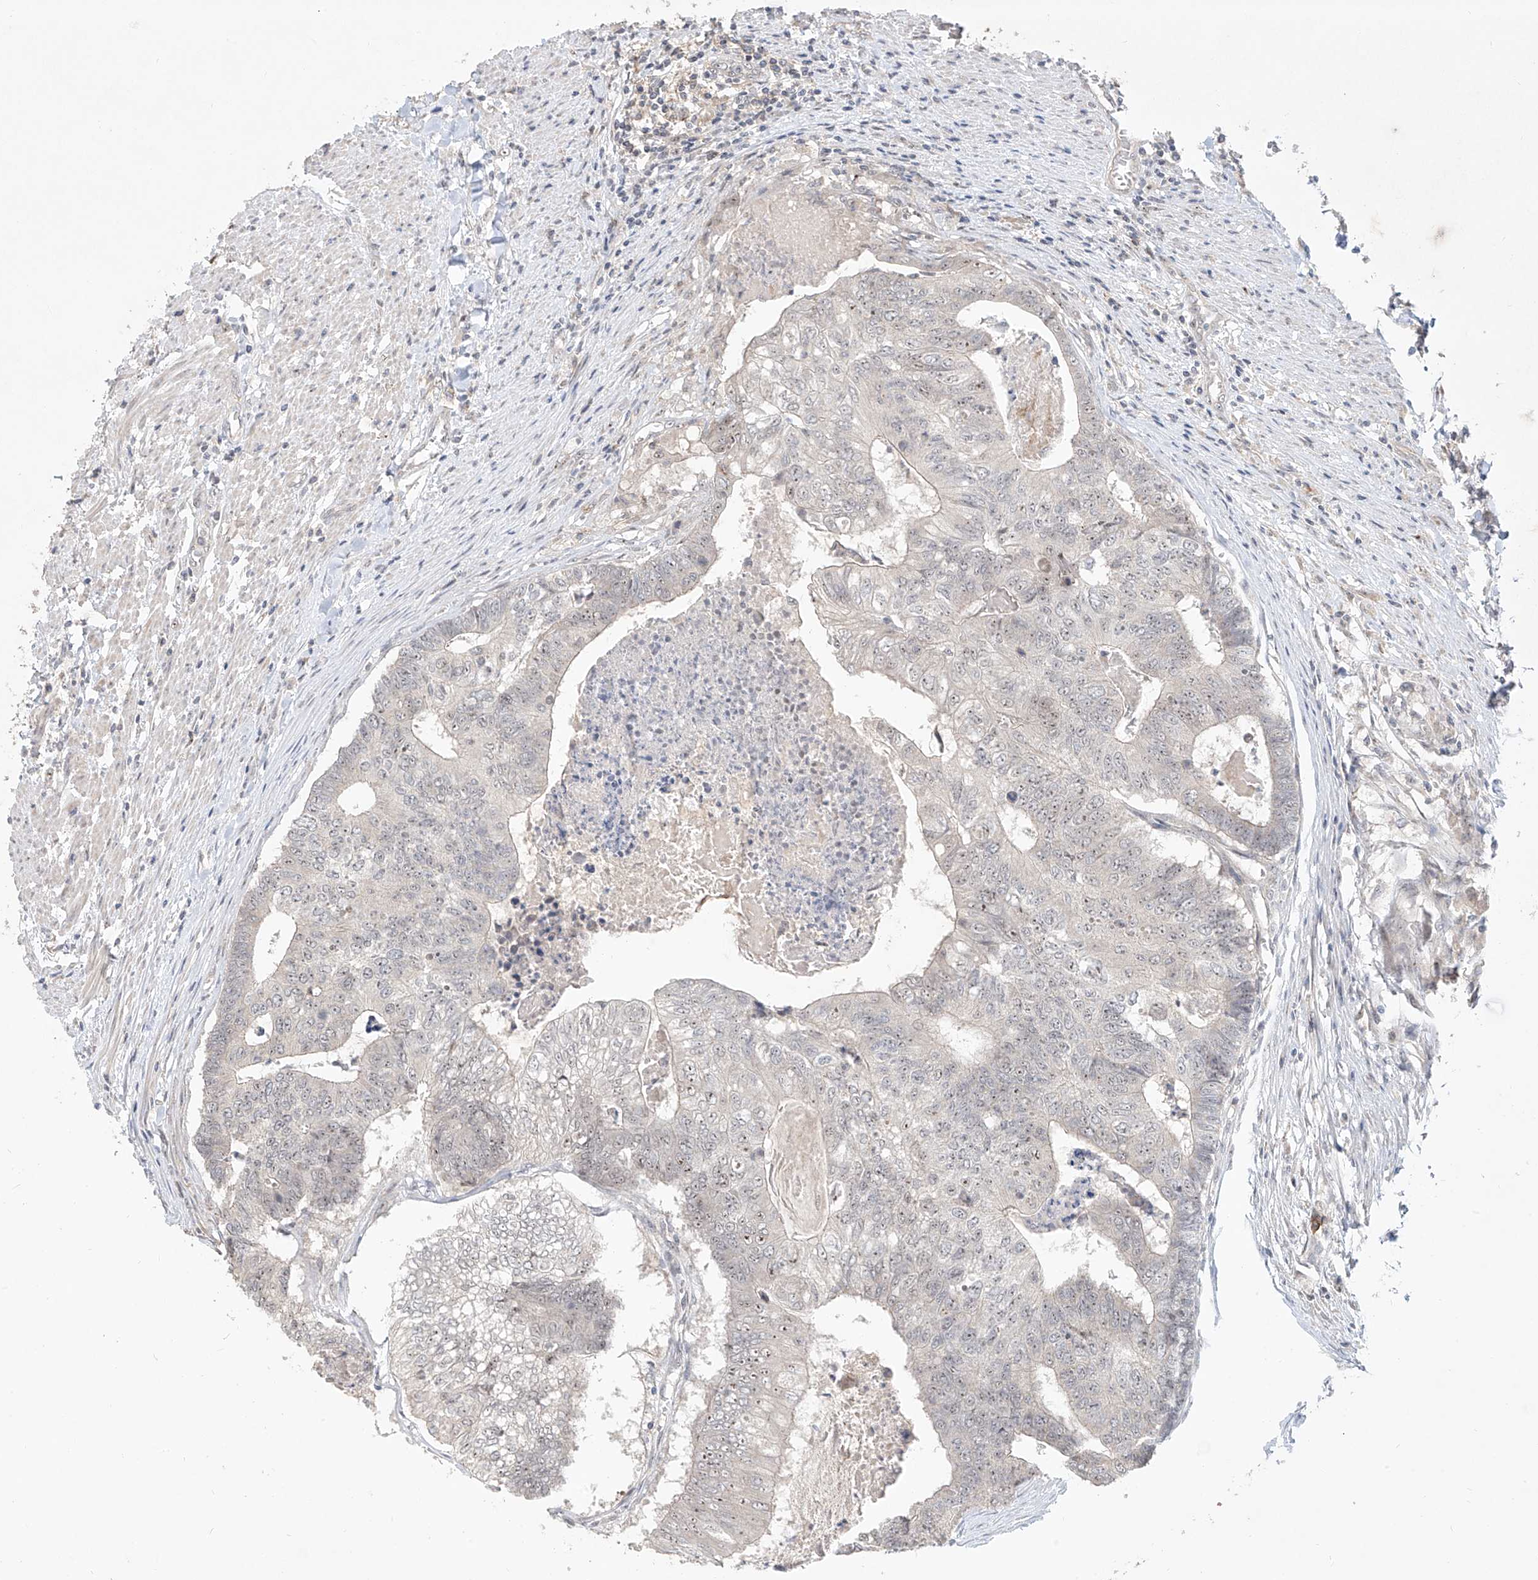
{"staining": {"intensity": "weak", "quantity": "25%-75%", "location": "nuclear"}, "tissue": "colorectal cancer", "cell_type": "Tumor cells", "image_type": "cancer", "snomed": [{"axis": "morphology", "description": "Adenocarcinoma, NOS"}, {"axis": "topography", "description": "Colon"}], "caption": "An immunohistochemistry image of neoplastic tissue is shown. Protein staining in brown labels weak nuclear positivity in colorectal cancer (adenocarcinoma) within tumor cells.", "gene": "TASP1", "patient": {"sex": "female", "age": 67}}